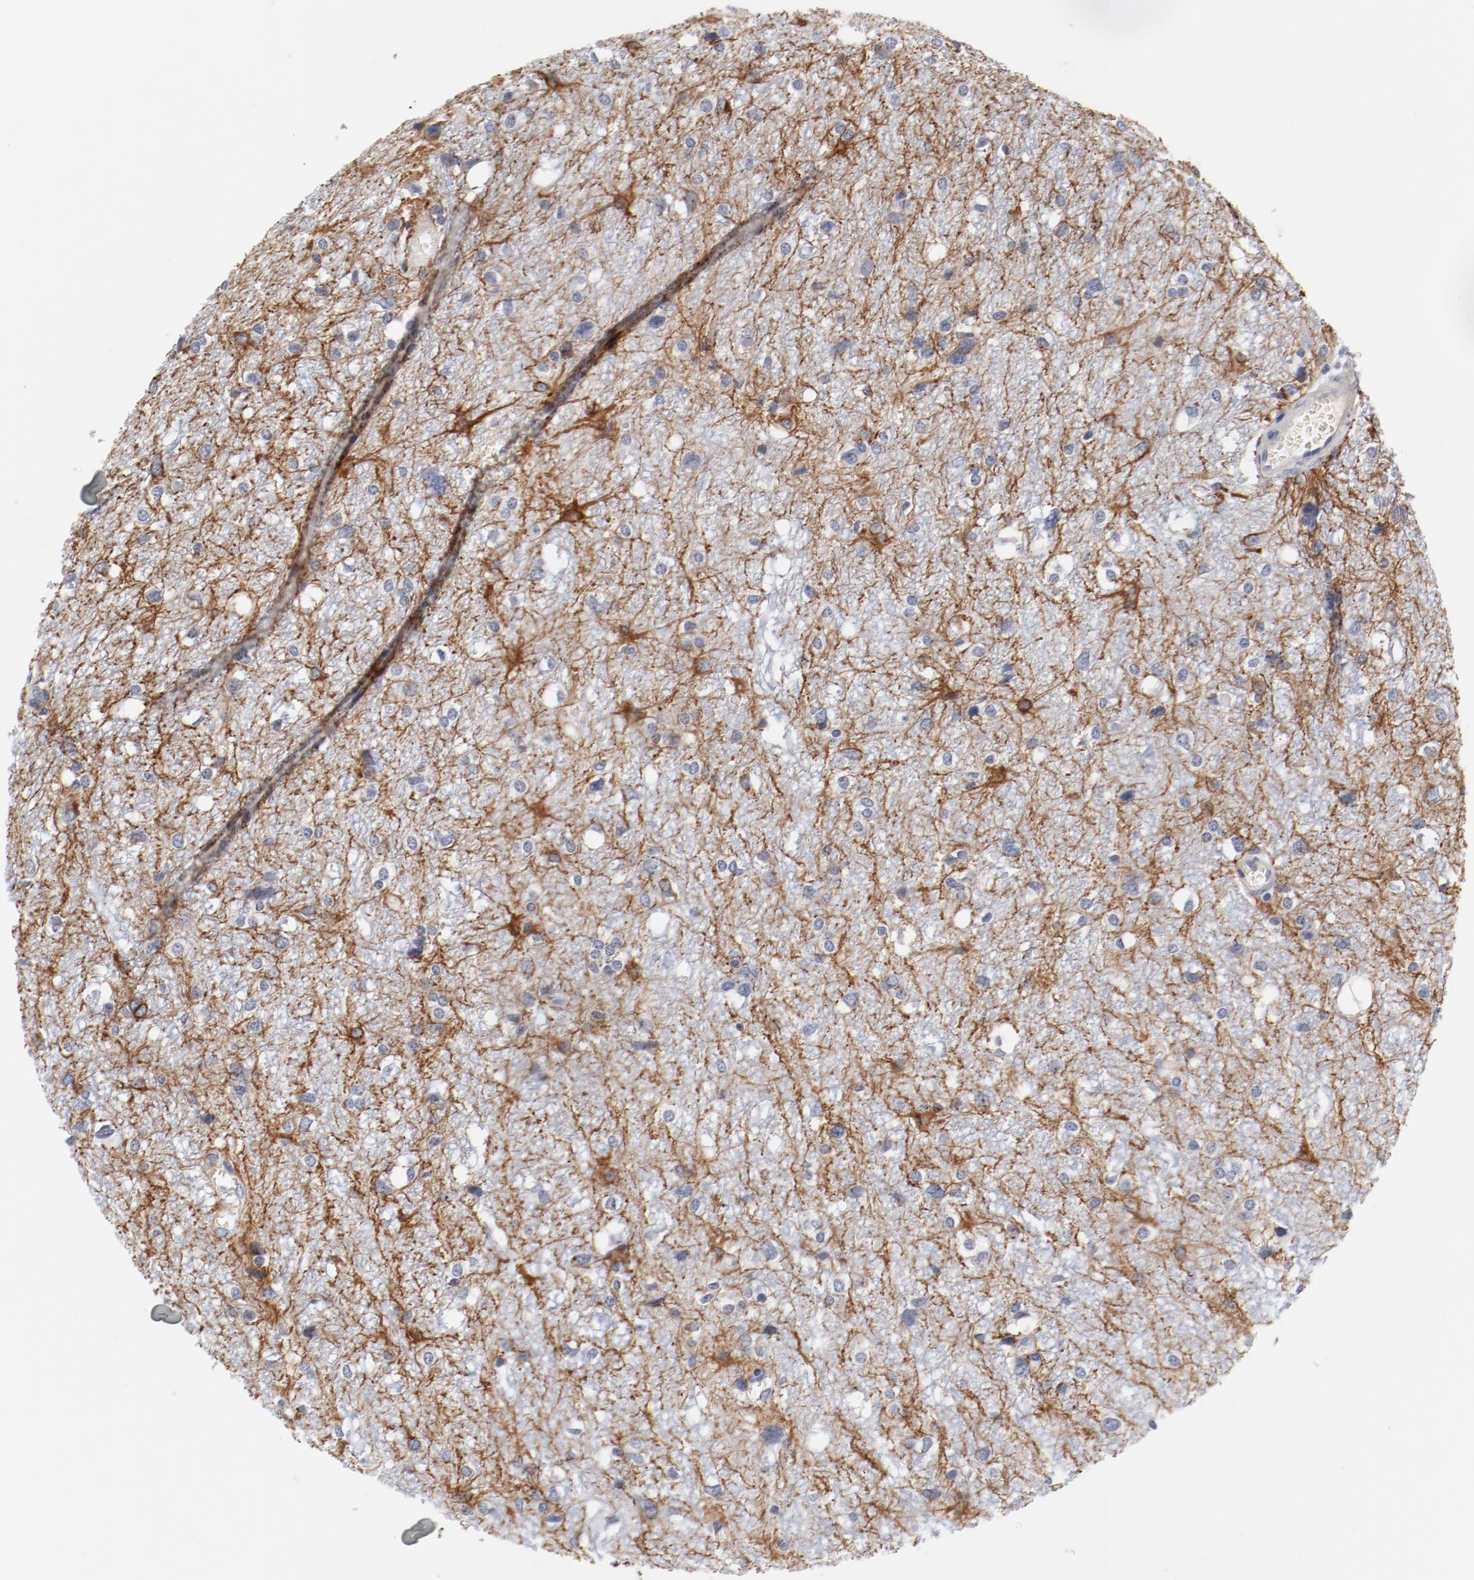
{"staining": {"intensity": "moderate", "quantity": "<25%", "location": "cytoplasmic/membranous"}, "tissue": "glioma", "cell_type": "Tumor cells", "image_type": "cancer", "snomed": [{"axis": "morphology", "description": "Glioma, malignant, High grade"}, {"axis": "topography", "description": "Brain"}], "caption": "This photomicrograph displays immunohistochemistry (IHC) staining of human malignant high-grade glioma, with low moderate cytoplasmic/membranous expression in approximately <25% of tumor cells.", "gene": "KCNK13", "patient": {"sex": "female", "age": 59}}